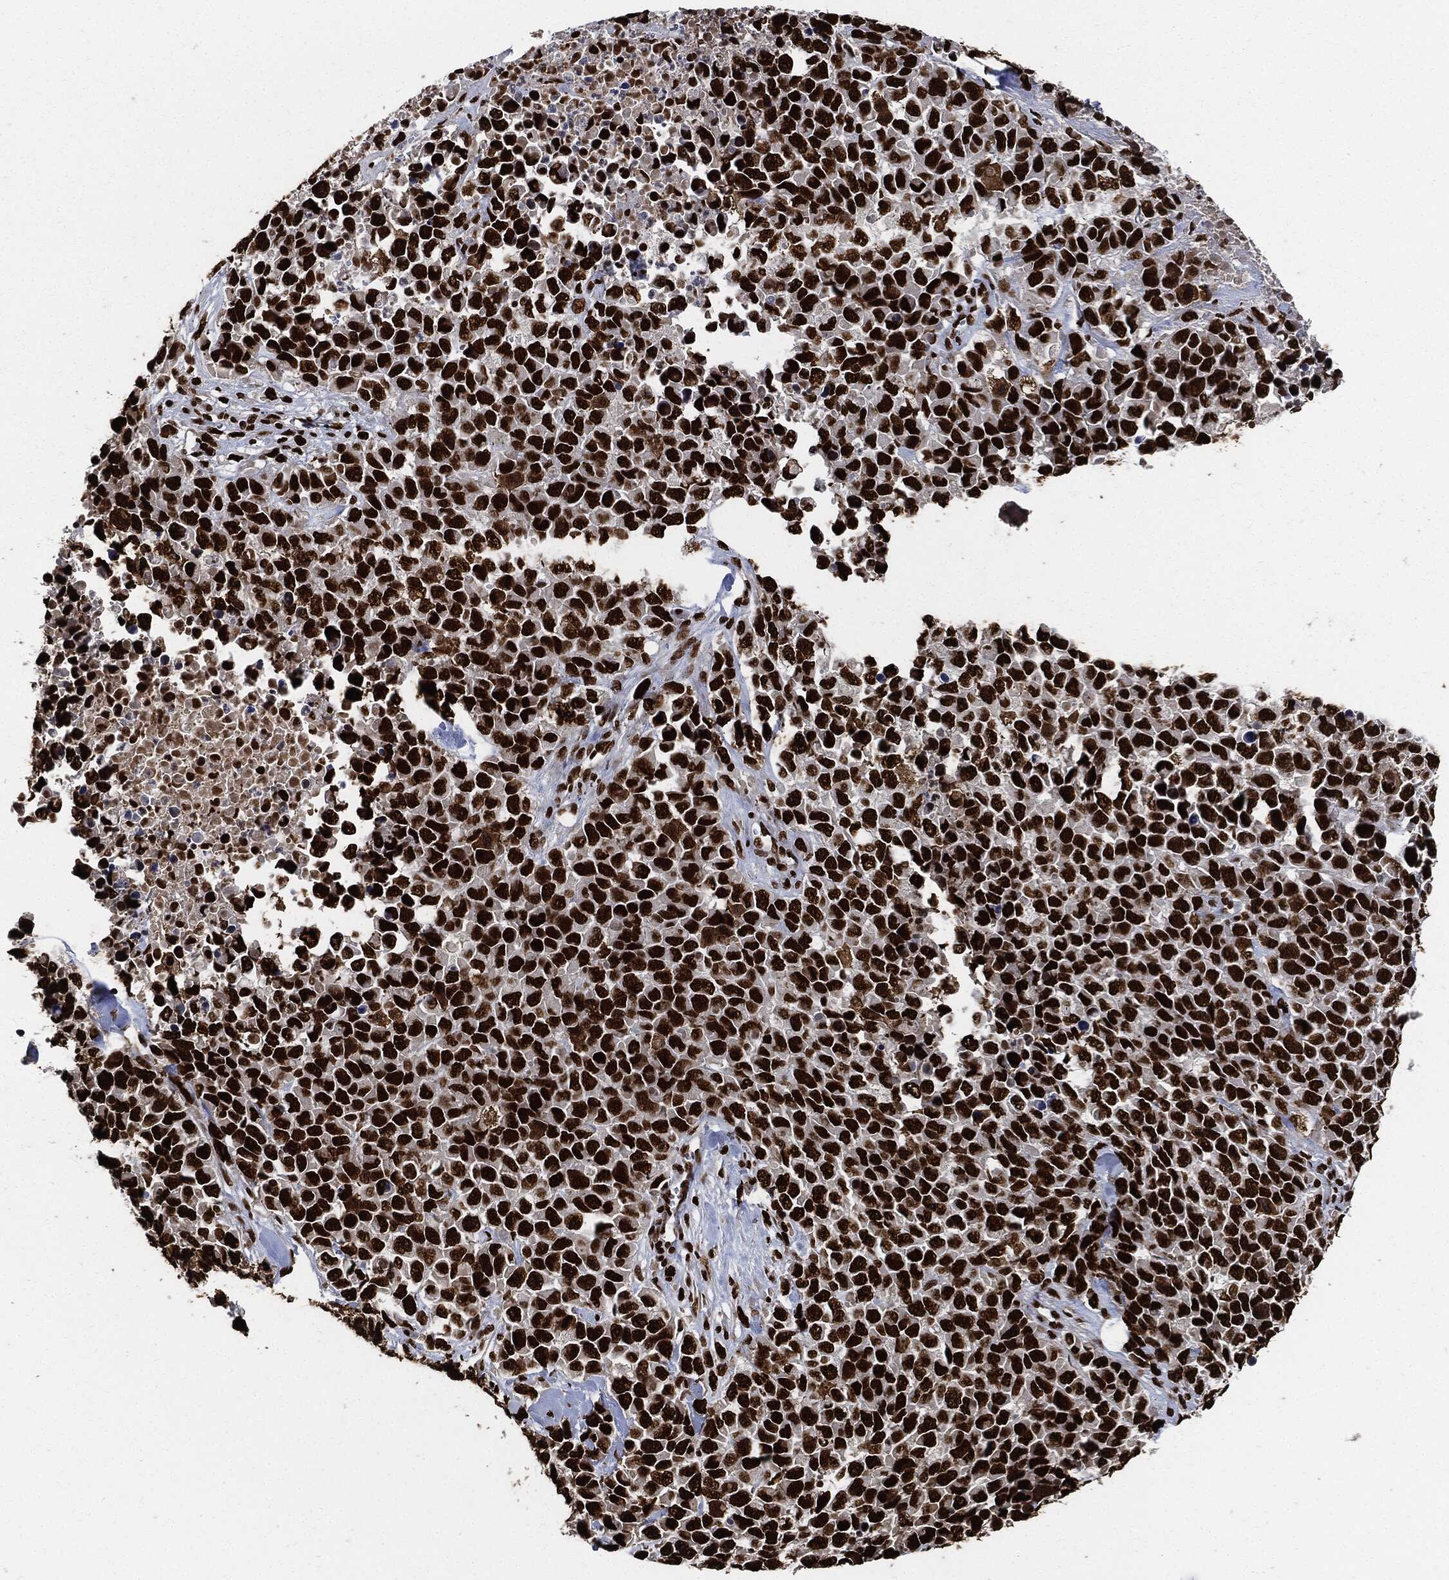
{"staining": {"intensity": "strong", "quantity": ">75%", "location": "nuclear"}, "tissue": "melanoma", "cell_type": "Tumor cells", "image_type": "cancer", "snomed": [{"axis": "morphology", "description": "Malignant melanoma, Metastatic site"}, {"axis": "topography", "description": "Skin"}], "caption": "Strong nuclear protein positivity is appreciated in about >75% of tumor cells in malignant melanoma (metastatic site).", "gene": "RECQL", "patient": {"sex": "male", "age": 84}}